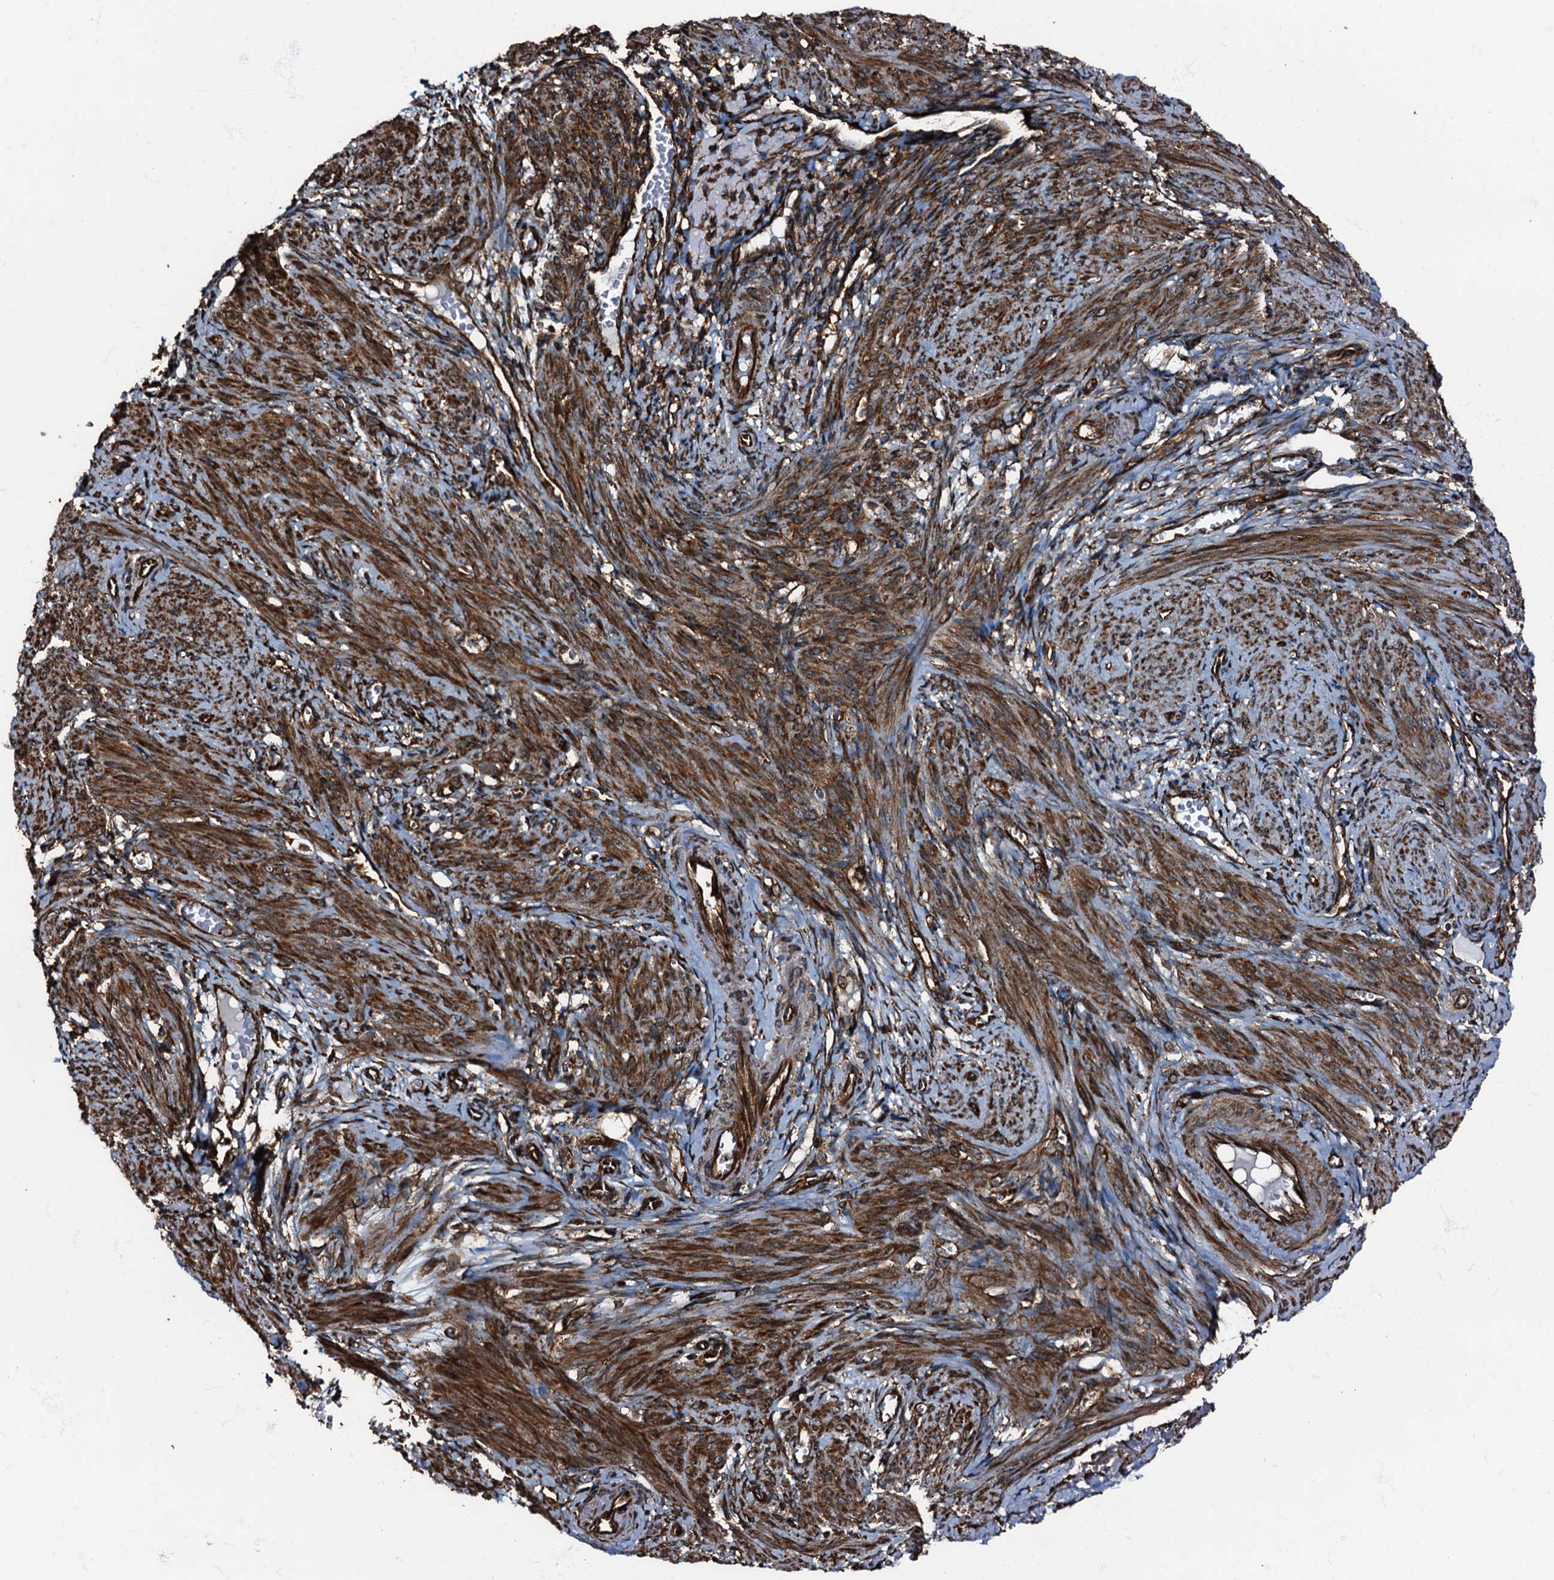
{"staining": {"intensity": "moderate", "quantity": ">75%", "location": "cytoplasmic/membranous"}, "tissue": "smooth muscle", "cell_type": "Smooth muscle cells", "image_type": "normal", "snomed": [{"axis": "morphology", "description": "Normal tissue, NOS"}, {"axis": "topography", "description": "Smooth muscle"}], "caption": "Smooth muscle was stained to show a protein in brown. There is medium levels of moderate cytoplasmic/membranous positivity in approximately >75% of smooth muscle cells. (IHC, brightfield microscopy, high magnification).", "gene": "ATP2C1", "patient": {"sex": "female", "age": 39}}